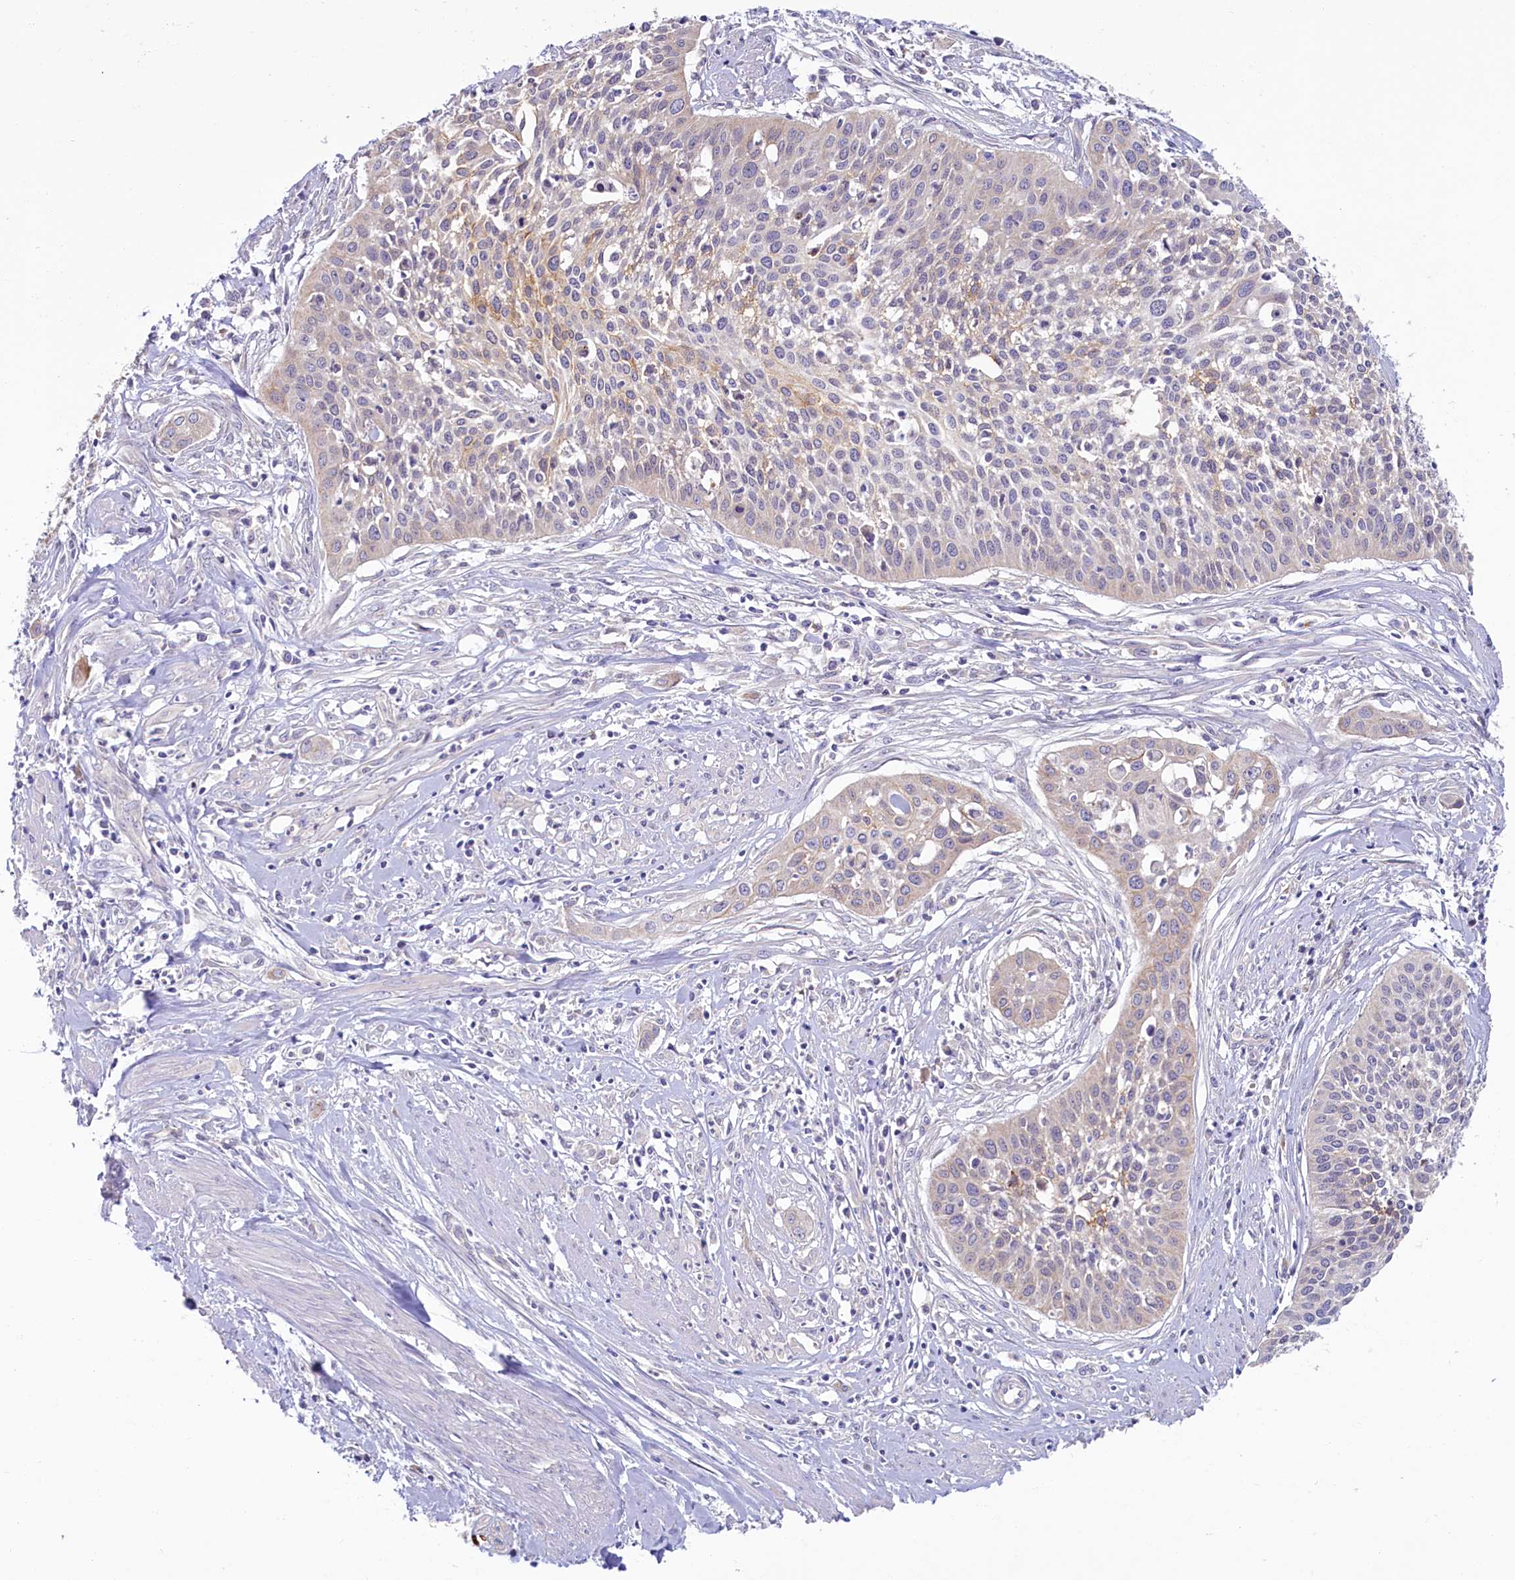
{"staining": {"intensity": "weak", "quantity": "<25%", "location": "cytoplasmic/membranous"}, "tissue": "cervical cancer", "cell_type": "Tumor cells", "image_type": "cancer", "snomed": [{"axis": "morphology", "description": "Squamous cell carcinoma, NOS"}, {"axis": "topography", "description": "Cervix"}], "caption": "A micrograph of squamous cell carcinoma (cervical) stained for a protein demonstrates no brown staining in tumor cells.", "gene": "PDE6D", "patient": {"sex": "female", "age": 34}}